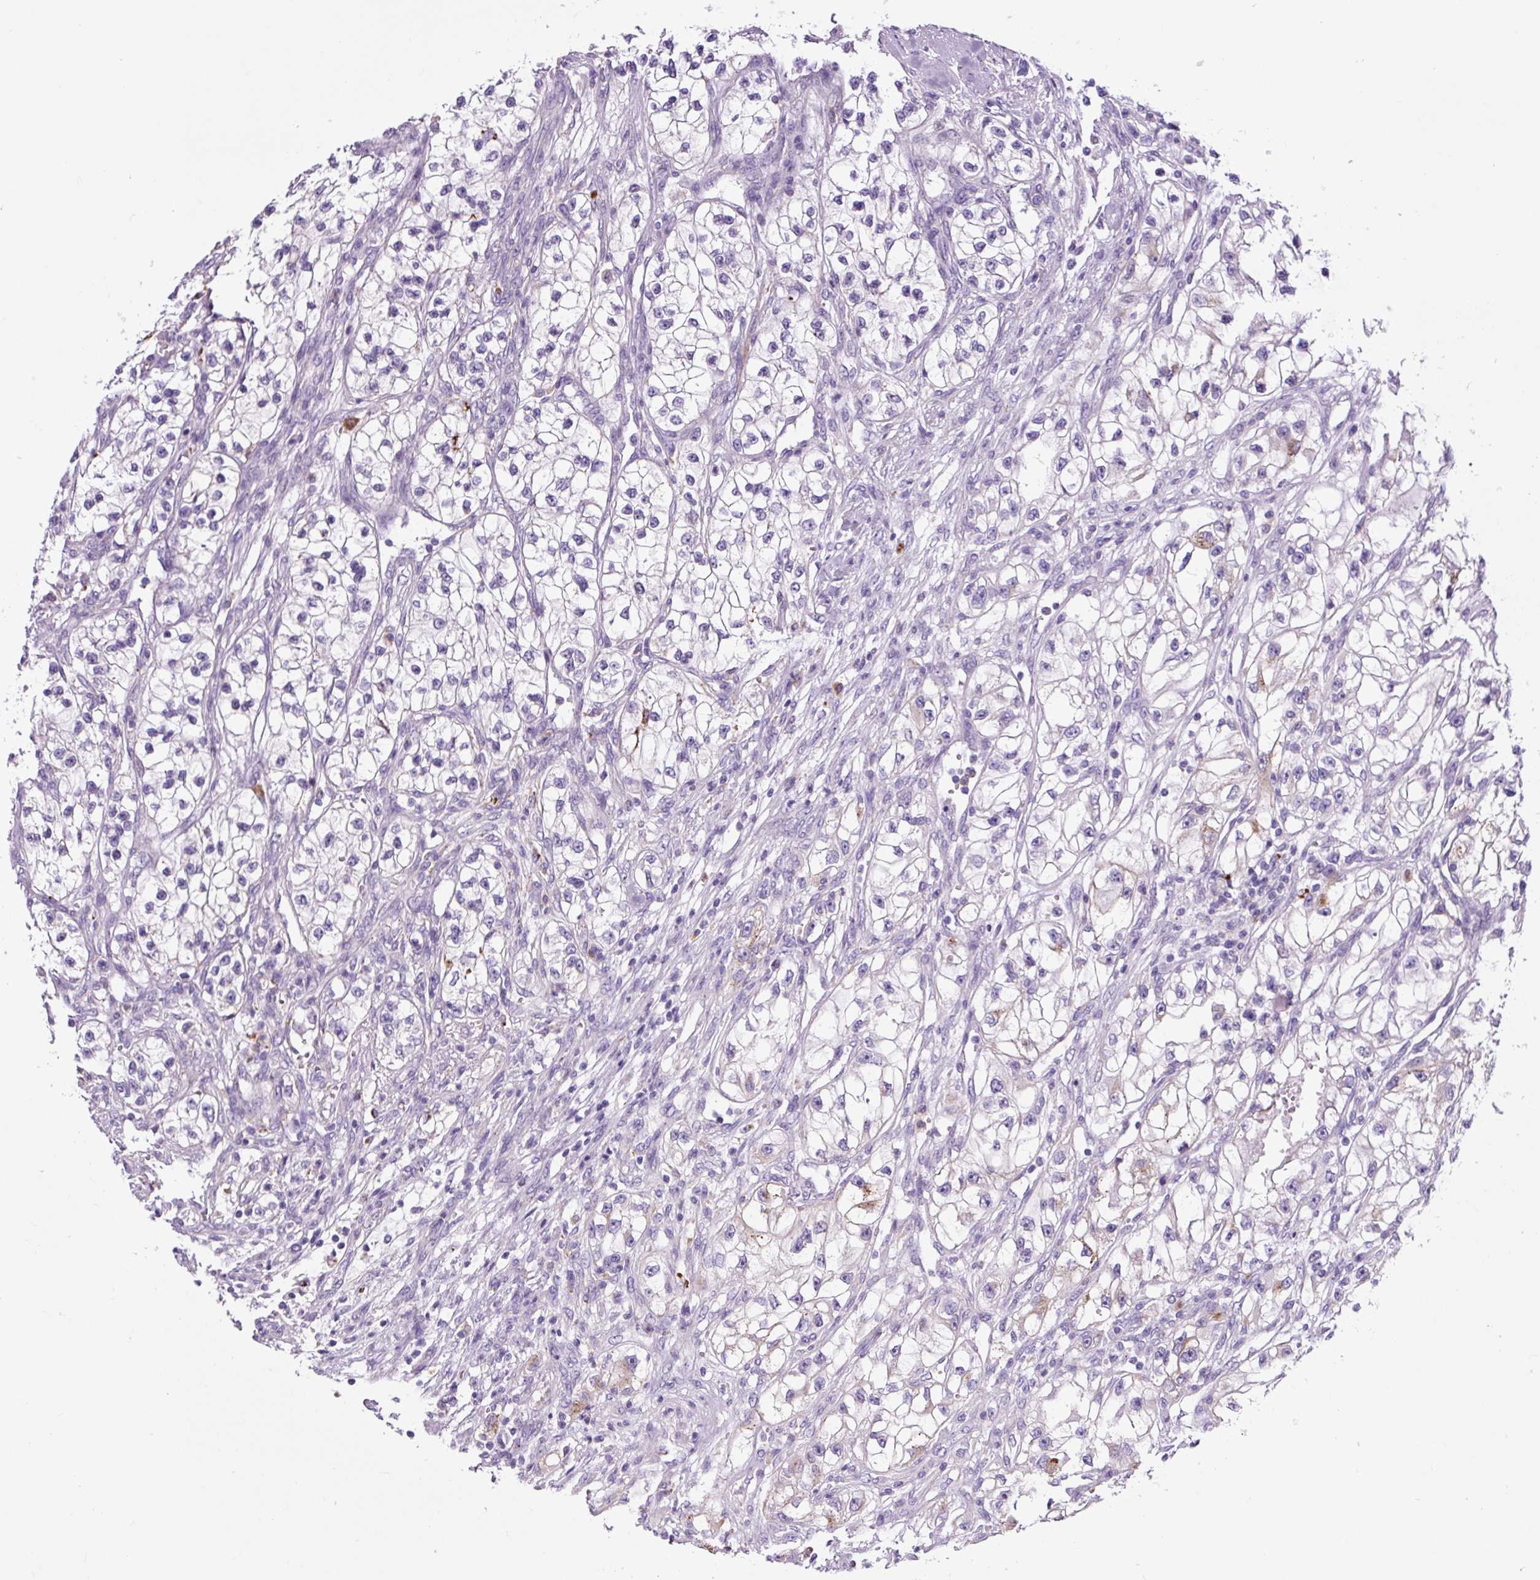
{"staining": {"intensity": "negative", "quantity": "none", "location": "none"}, "tissue": "renal cancer", "cell_type": "Tumor cells", "image_type": "cancer", "snomed": [{"axis": "morphology", "description": "Adenocarcinoma, NOS"}, {"axis": "topography", "description": "Kidney"}], "caption": "The photomicrograph shows no staining of tumor cells in renal cancer (adenocarcinoma). (Stains: DAB IHC with hematoxylin counter stain, Microscopy: brightfield microscopy at high magnification).", "gene": "LCN10", "patient": {"sex": "female", "age": 57}}